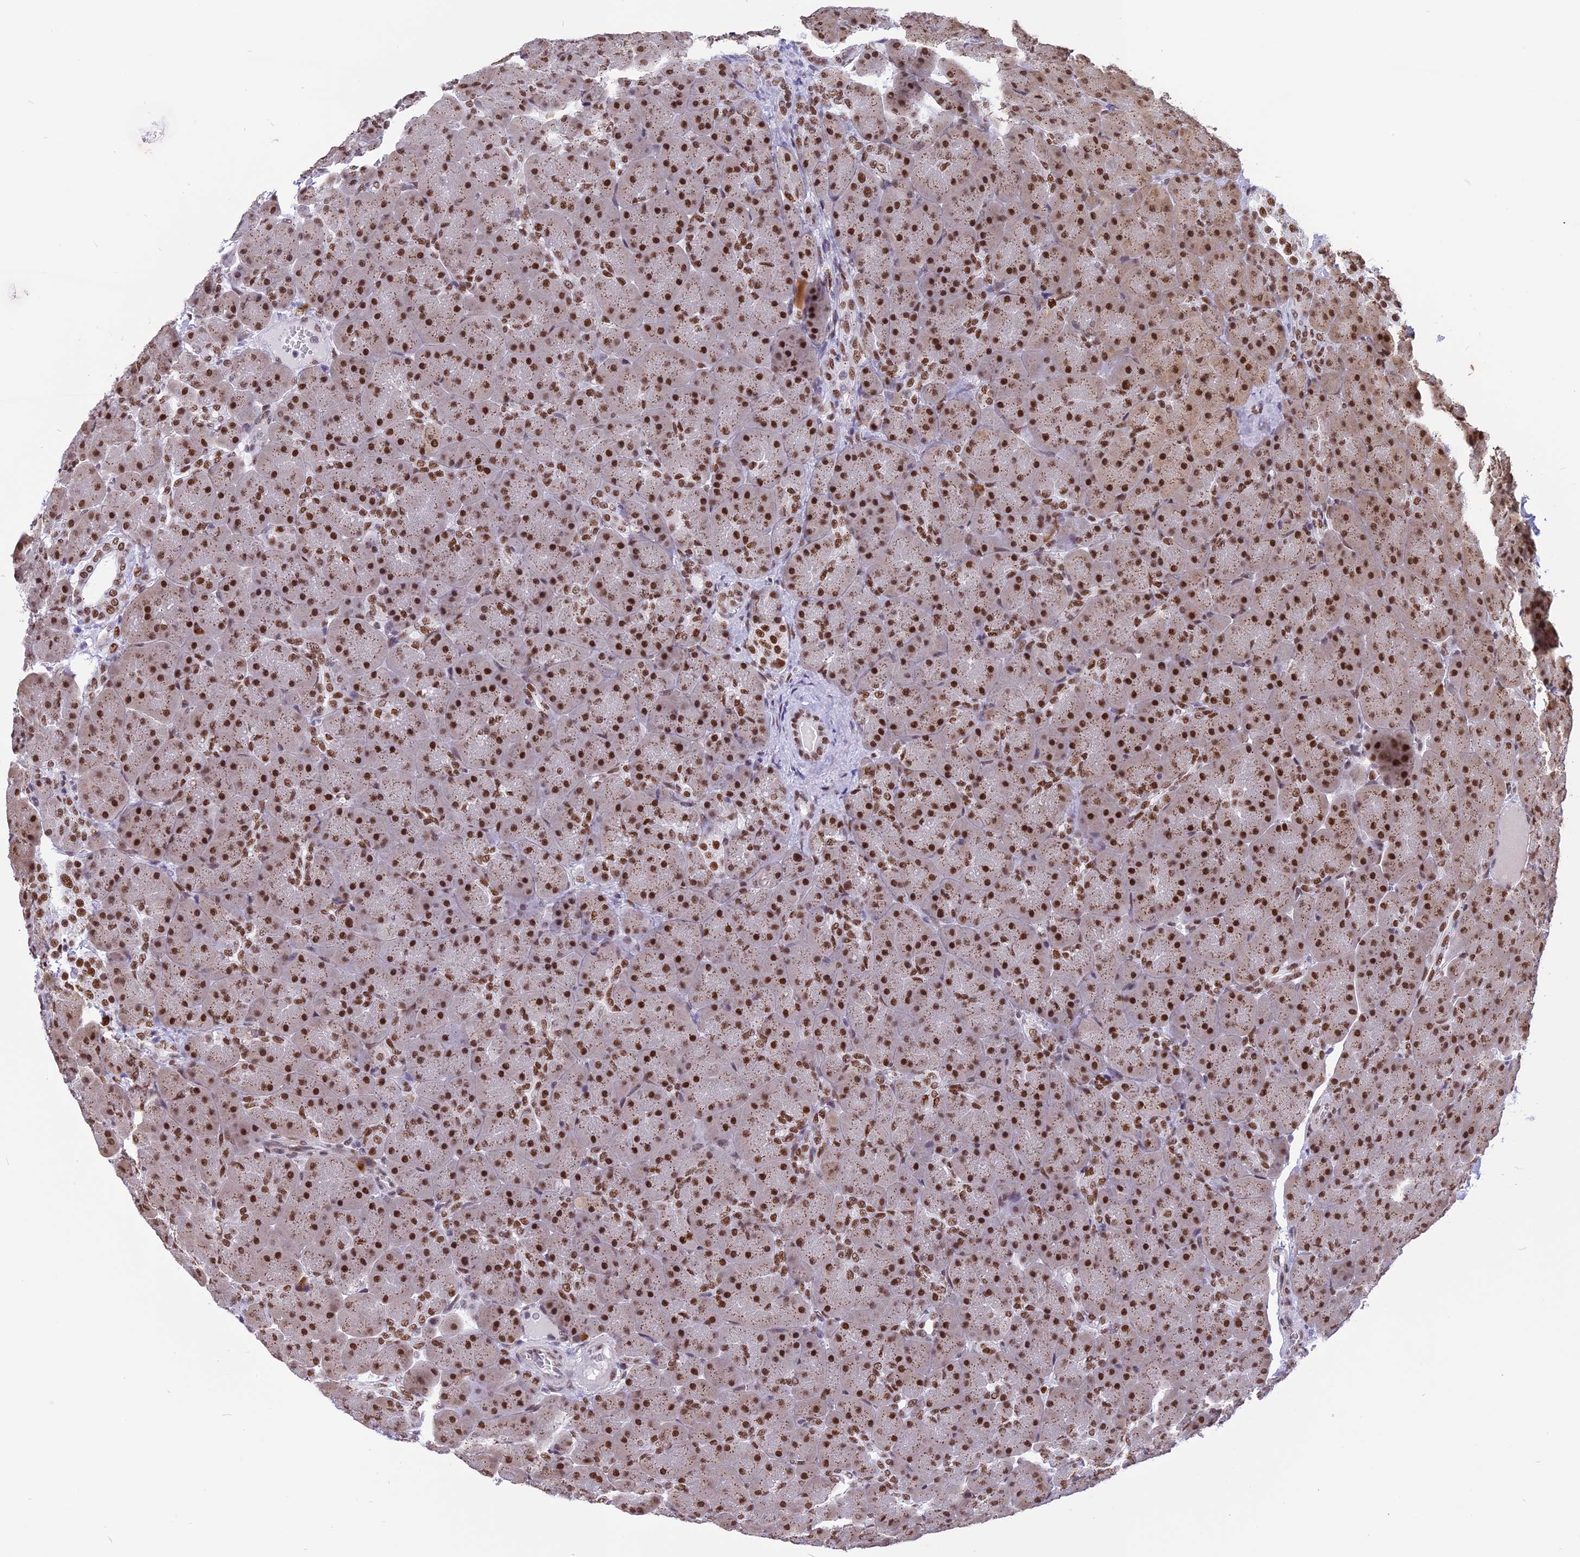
{"staining": {"intensity": "strong", "quantity": ">75%", "location": "nuclear"}, "tissue": "pancreas", "cell_type": "Exocrine glandular cells", "image_type": "normal", "snomed": [{"axis": "morphology", "description": "Normal tissue, NOS"}, {"axis": "topography", "description": "Pancreas"}], "caption": "Protein staining reveals strong nuclear staining in about >75% of exocrine glandular cells in normal pancreas.", "gene": "IRF2BP1", "patient": {"sex": "male", "age": 66}}